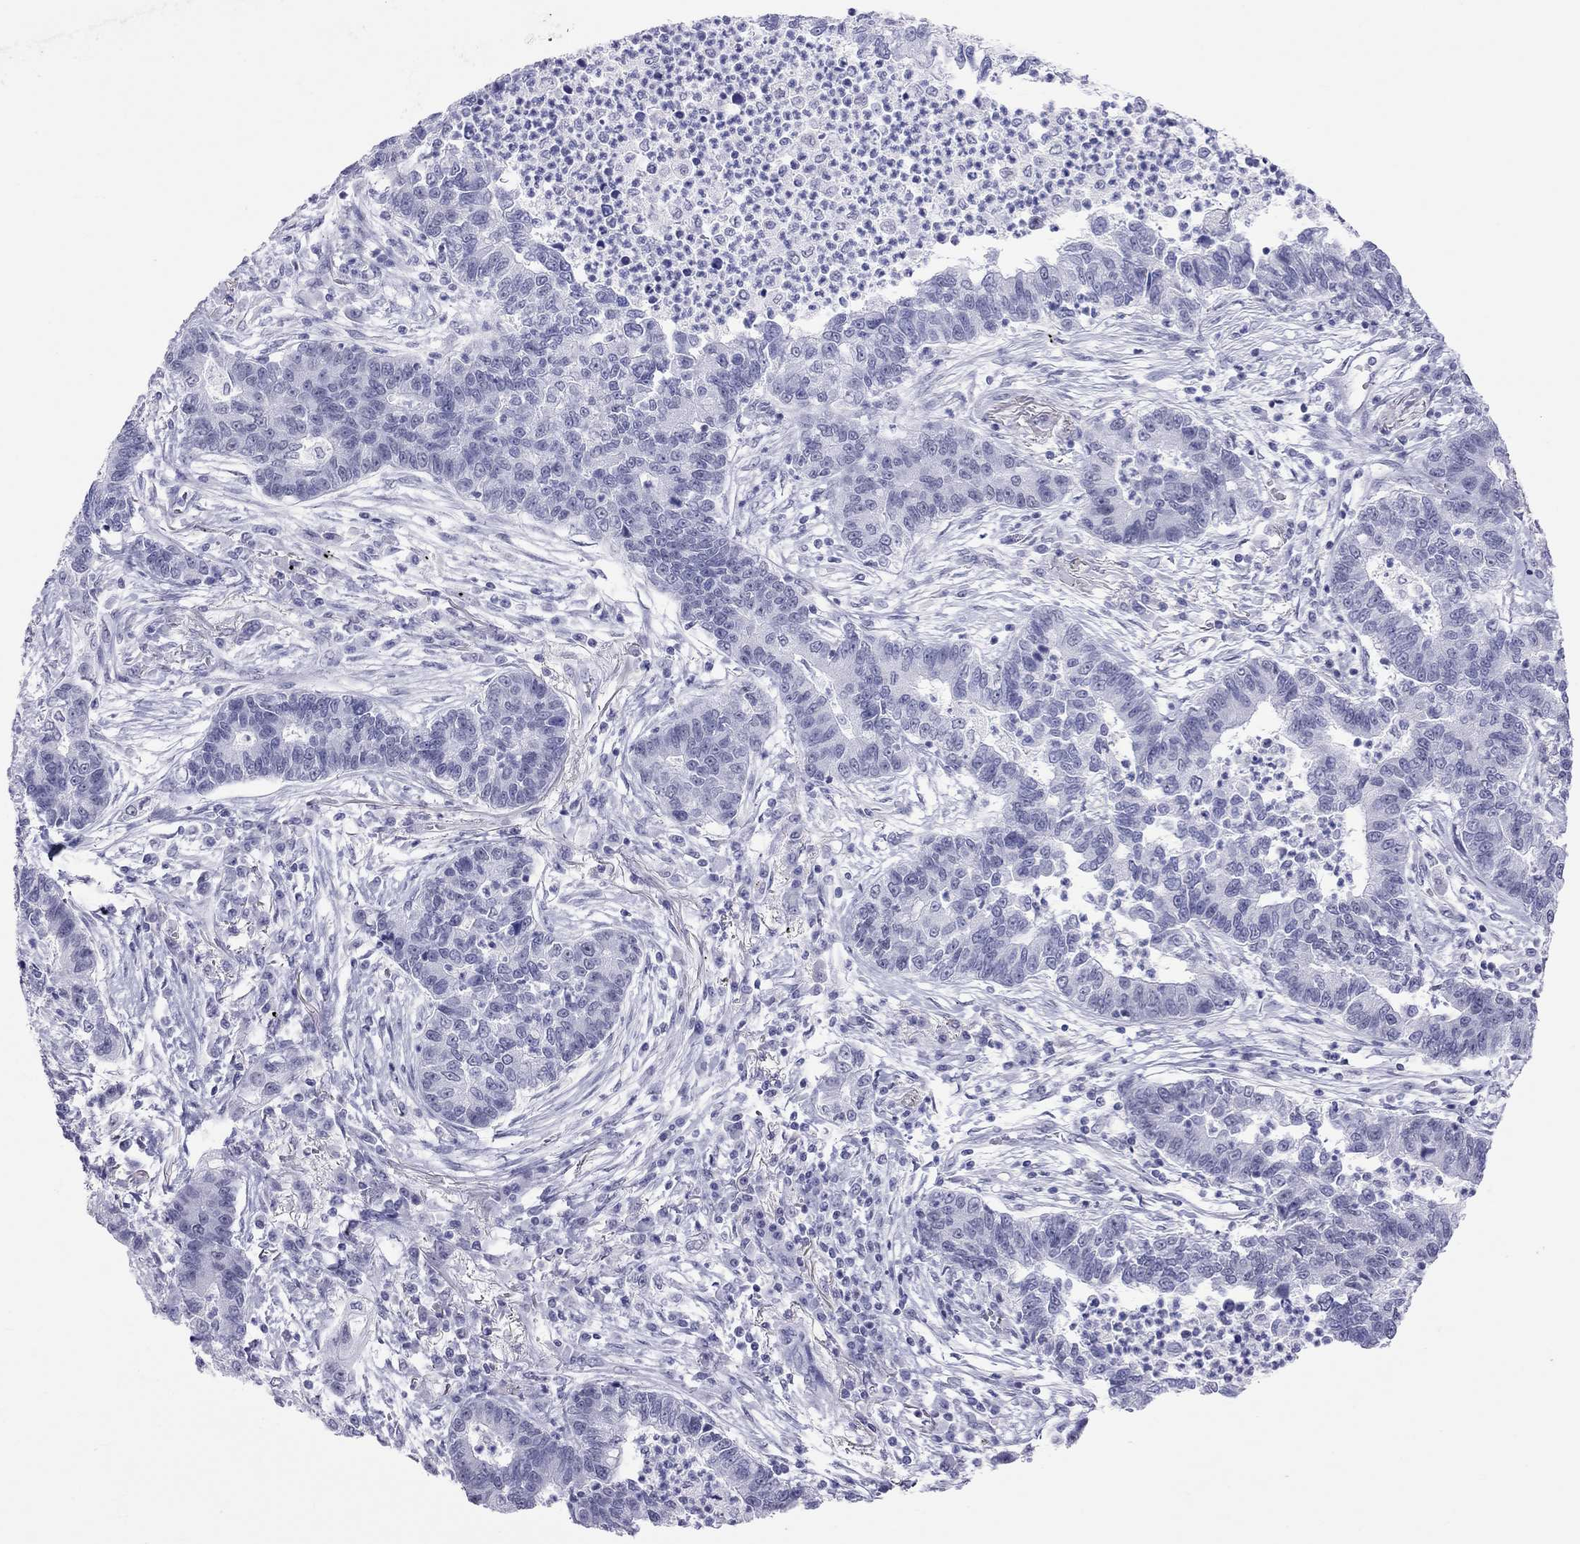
{"staining": {"intensity": "negative", "quantity": "none", "location": "none"}, "tissue": "lung cancer", "cell_type": "Tumor cells", "image_type": "cancer", "snomed": [{"axis": "morphology", "description": "Adenocarcinoma, NOS"}, {"axis": "topography", "description": "Lung"}], "caption": "Human lung cancer stained for a protein using immunohistochemistry reveals no expression in tumor cells.", "gene": "JHY", "patient": {"sex": "female", "age": 57}}